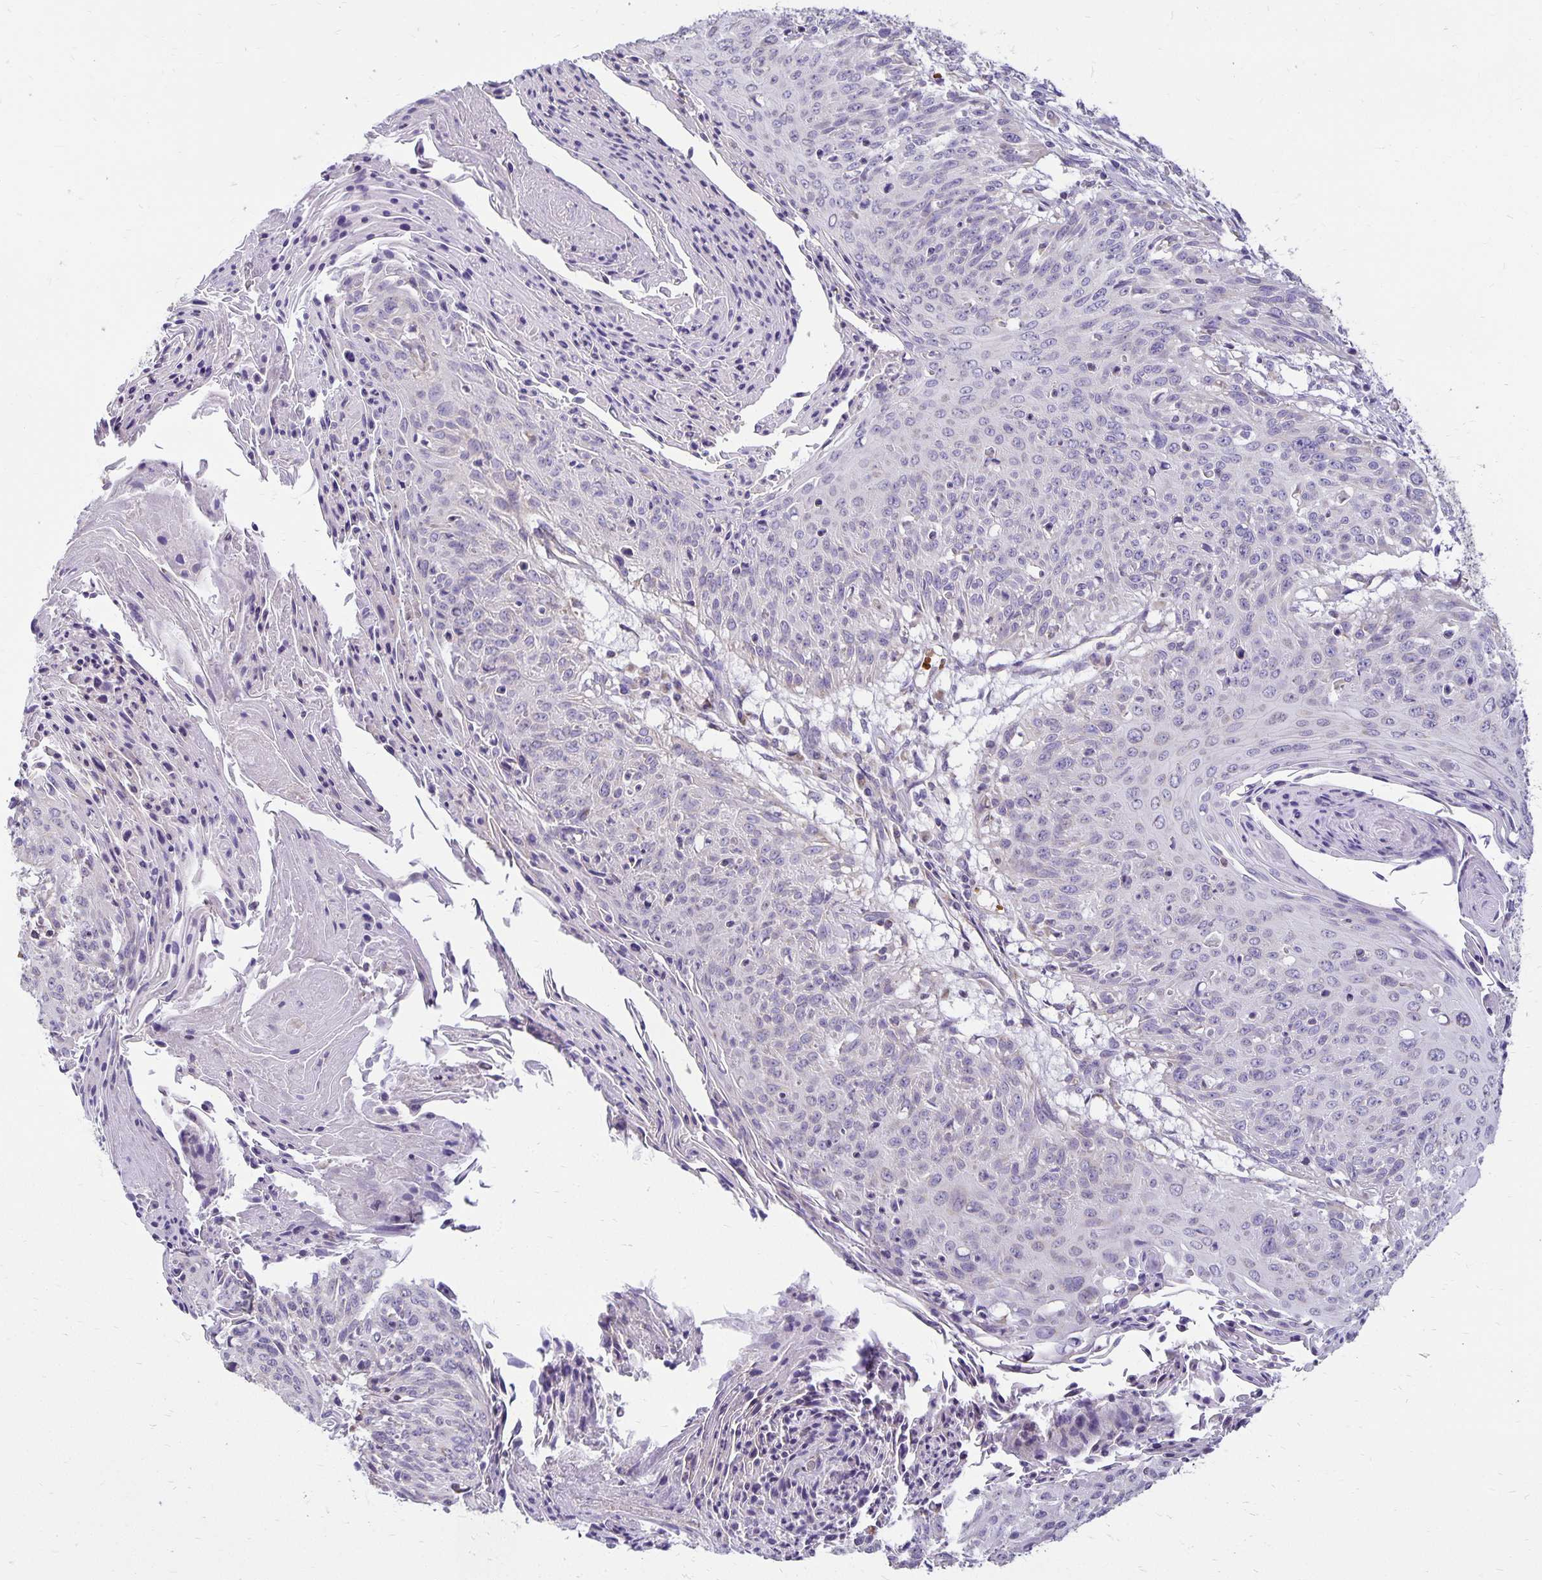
{"staining": {"intensity": "negative", "quantity": "none", "location": "none"}, "tissue": "cervical cancer", "cell_type": "Tumor cells", "image_type": "cancer", "snomed": [{"axis": "morphology", "description": "Squamous cell carcinoma, NOS"}, {"axis": "topography", "description": "Cervix"}], "caption": "This is an immunohistochemistry (IHC) histopathology image of squamous cell carcinoma (cervical). There is no expression in tumor cells.", "gene": "FN3K", "patient": {"sex": "female", "age": 45}}